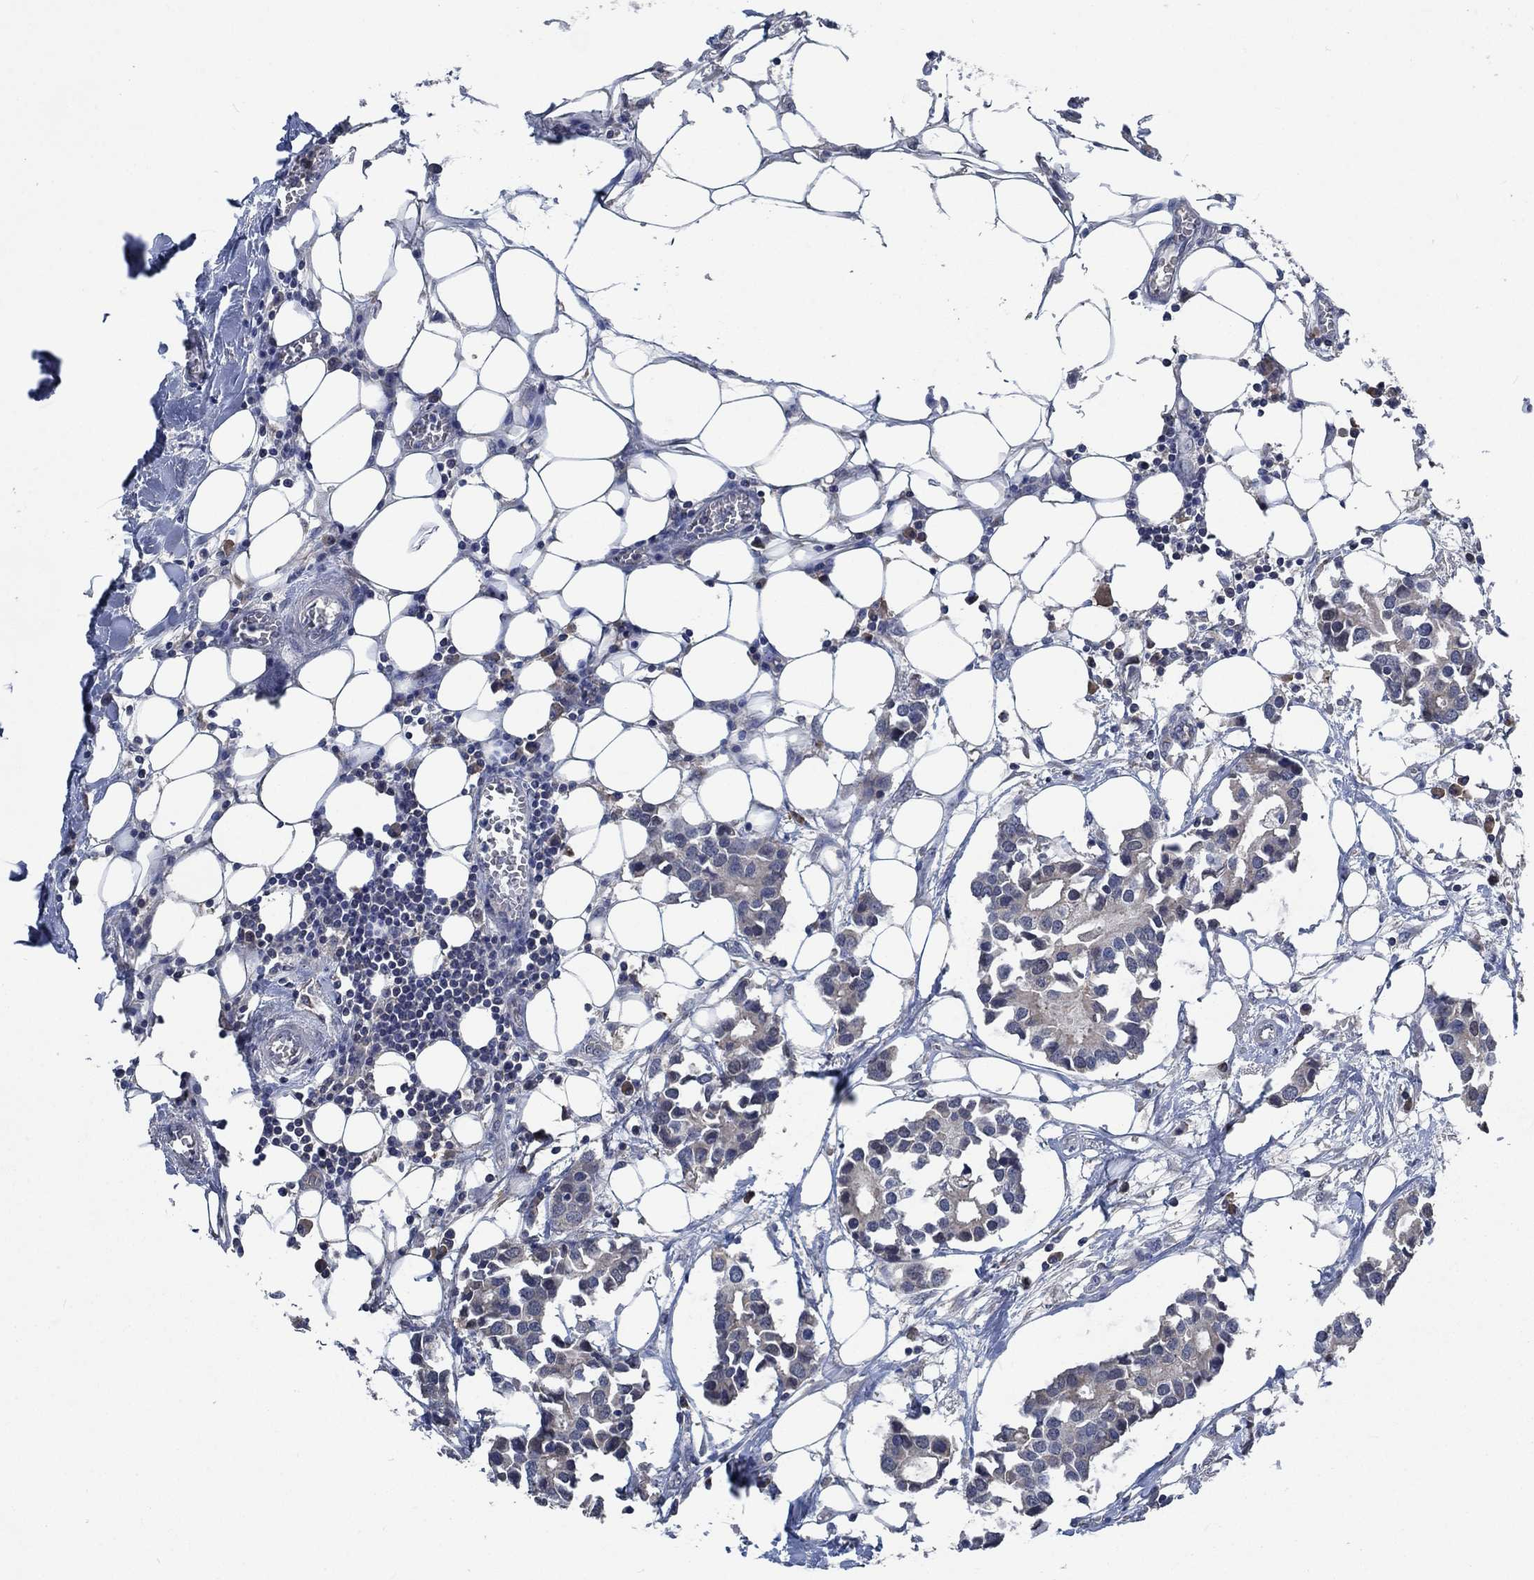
{"staining": {"intensity": "negative", "quantity": "none", "location": "none"}, "tissue": "breast cancer", "cell_type": "Tumor cells", "image_type": "cancer", "snomed": [{"axis": "morphology", "description": "Duct carcinoma"}, {"axis": "topography", "description": "Breast"}], "caption": "Tumor cells show no significant protein expression in breast infiltrating ductal carcinoma.", "gene": "OBSCN", "patient": {"sex": "female", "age": 83}}